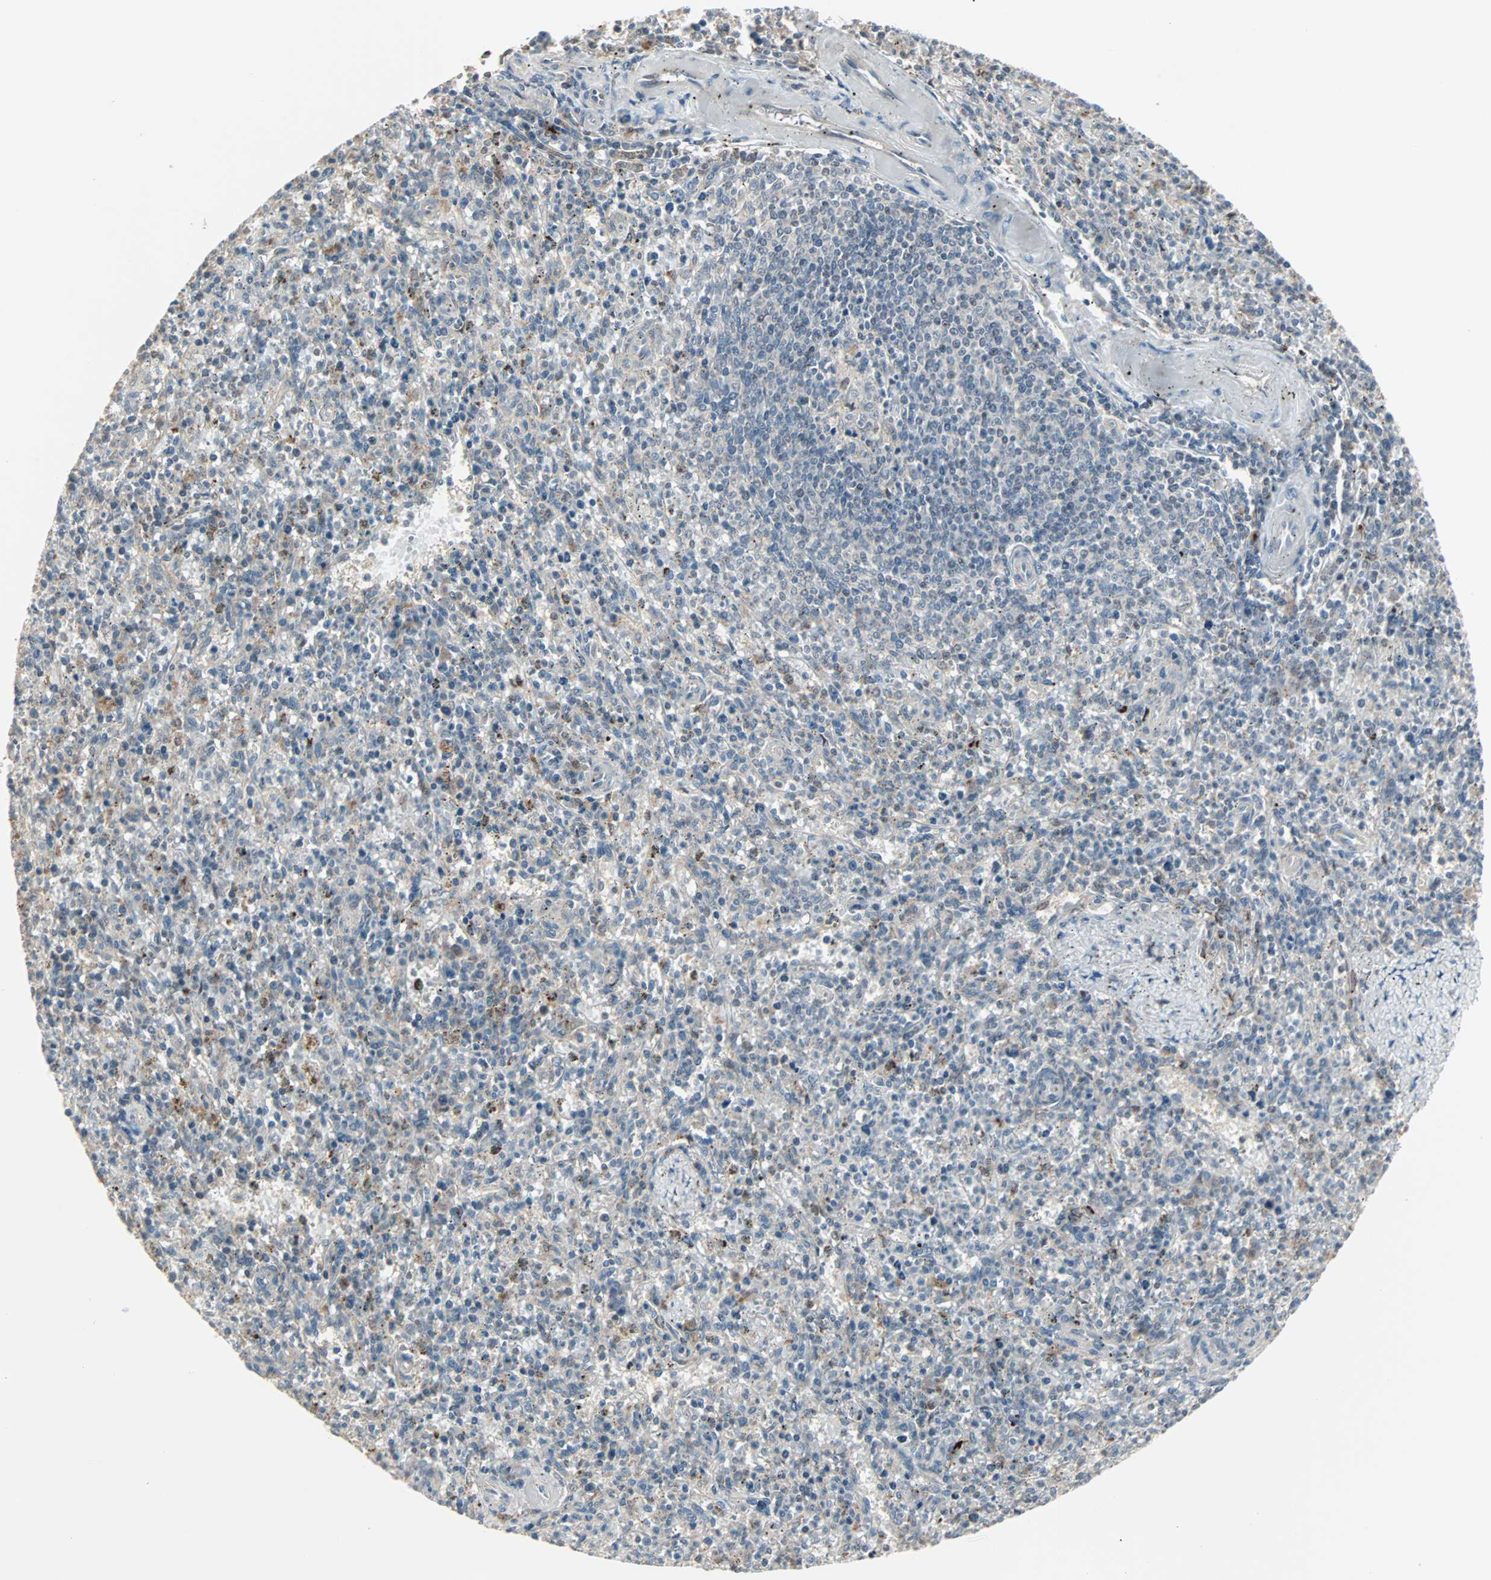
{"staining": {"intensity": "strong", "quantity": "<25%", "location": "cytoplasmic/membranous"}, "tissue": "spleen", "cell_type": "Cells in red pulp", "image_type": "normal", "snomed": [{"axis": "morphology", "description": "Normal tissue, NOS"}, {"axis": "topography", "description": "Spleen"}], "caption": "Brown immunohistochemical staining in normal spleen exhibits strong cytoplasmic/membranous positivity in about <25% of cells in red pulp.", "gene": "KDM4A", "patient": {"sex": "male", "age": 72}}